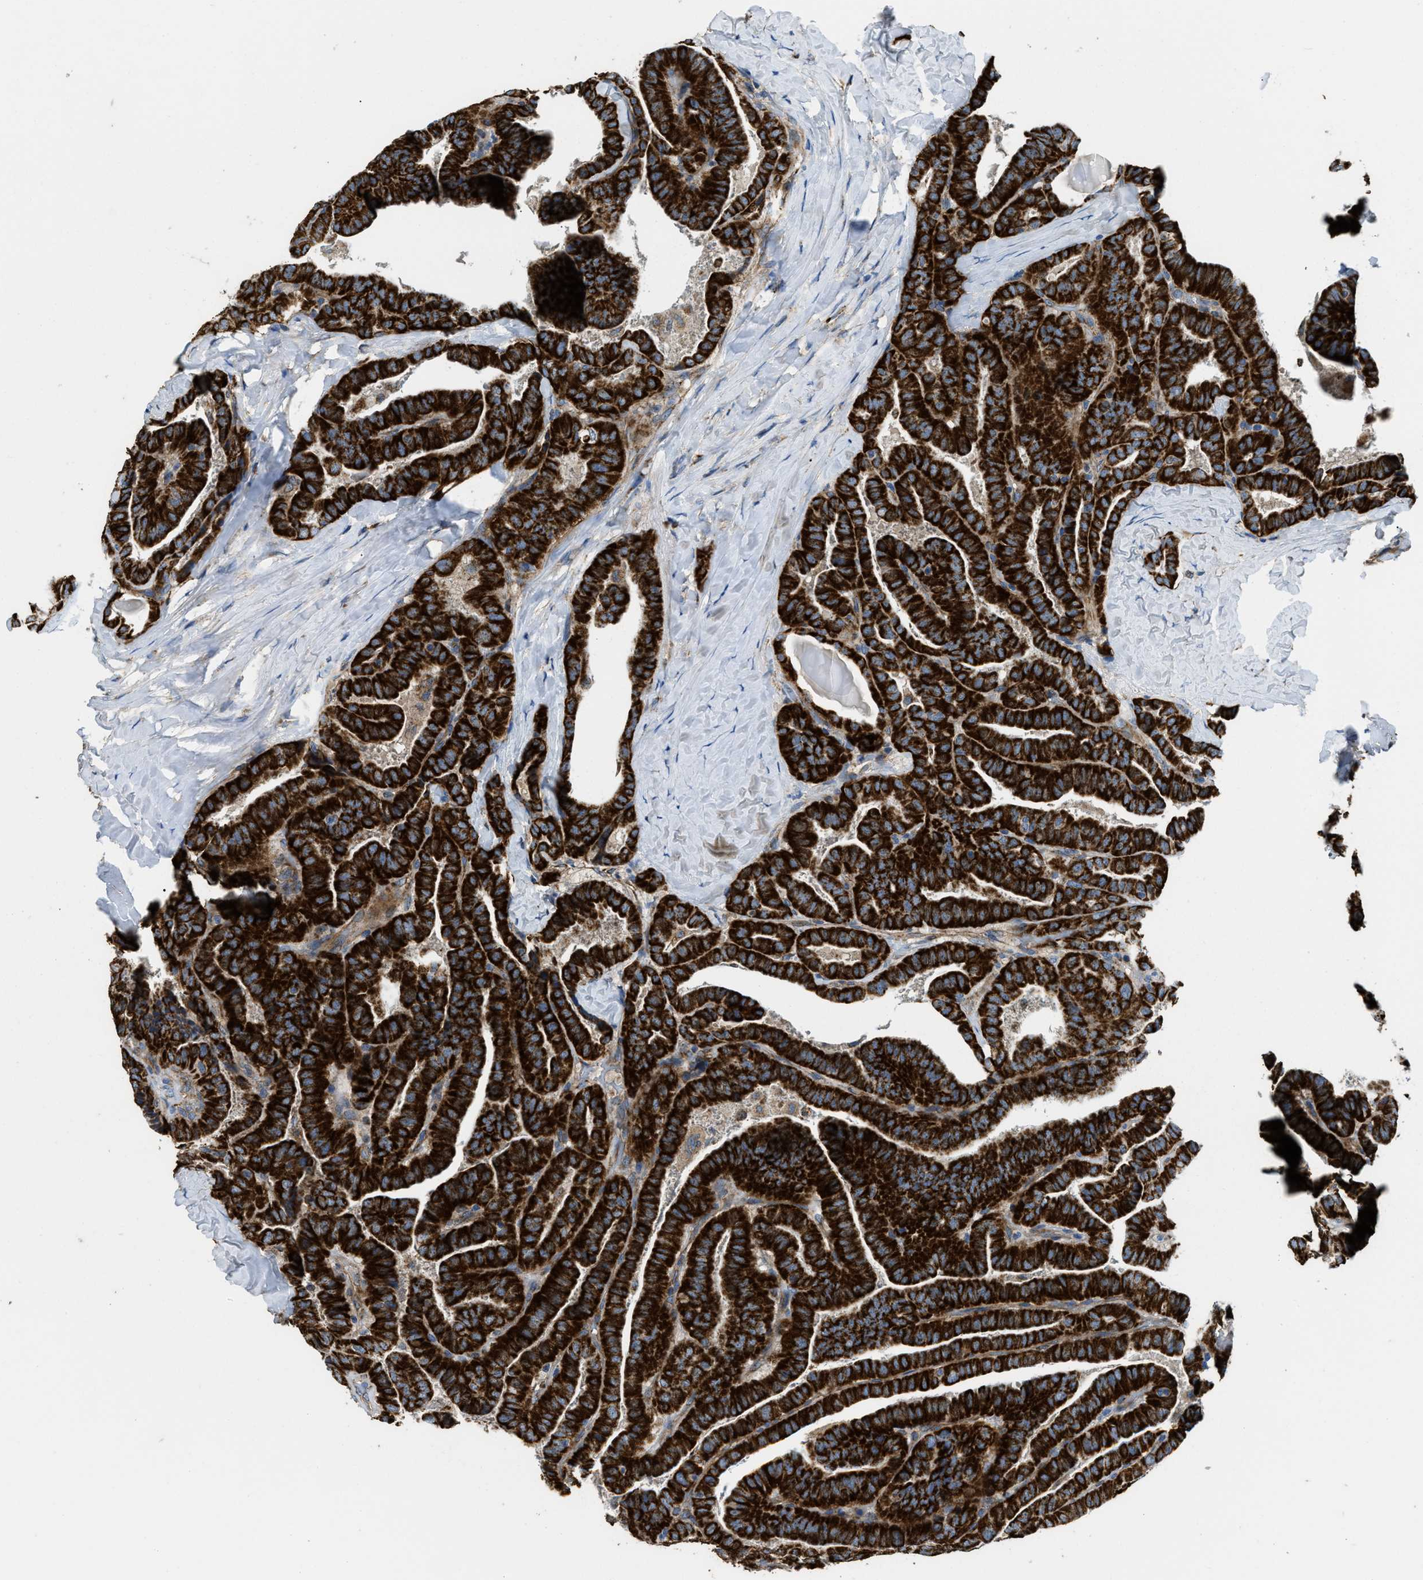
{"staining": {"intensity": "strong", "quantity": ">75%", "location": "cytoplasmic/membranous"}, "tissue": "thyroid cancer", "cell_type": "Tumor cells", "image_type": "cancer", "snomed": [{"axis": "morphology", "description": "Papillary adenocarcinoma, NOS"}, {"axis": "topography", "description": "Thyroid gland"}], "caption": "Tumor cells show strong cytoplasmic/membranous expression in approximately >75% of cells in papillary adenocarcinoma (thyroid).", "gene": "STK33", "patient": {"sex": "male", "age": 77}}